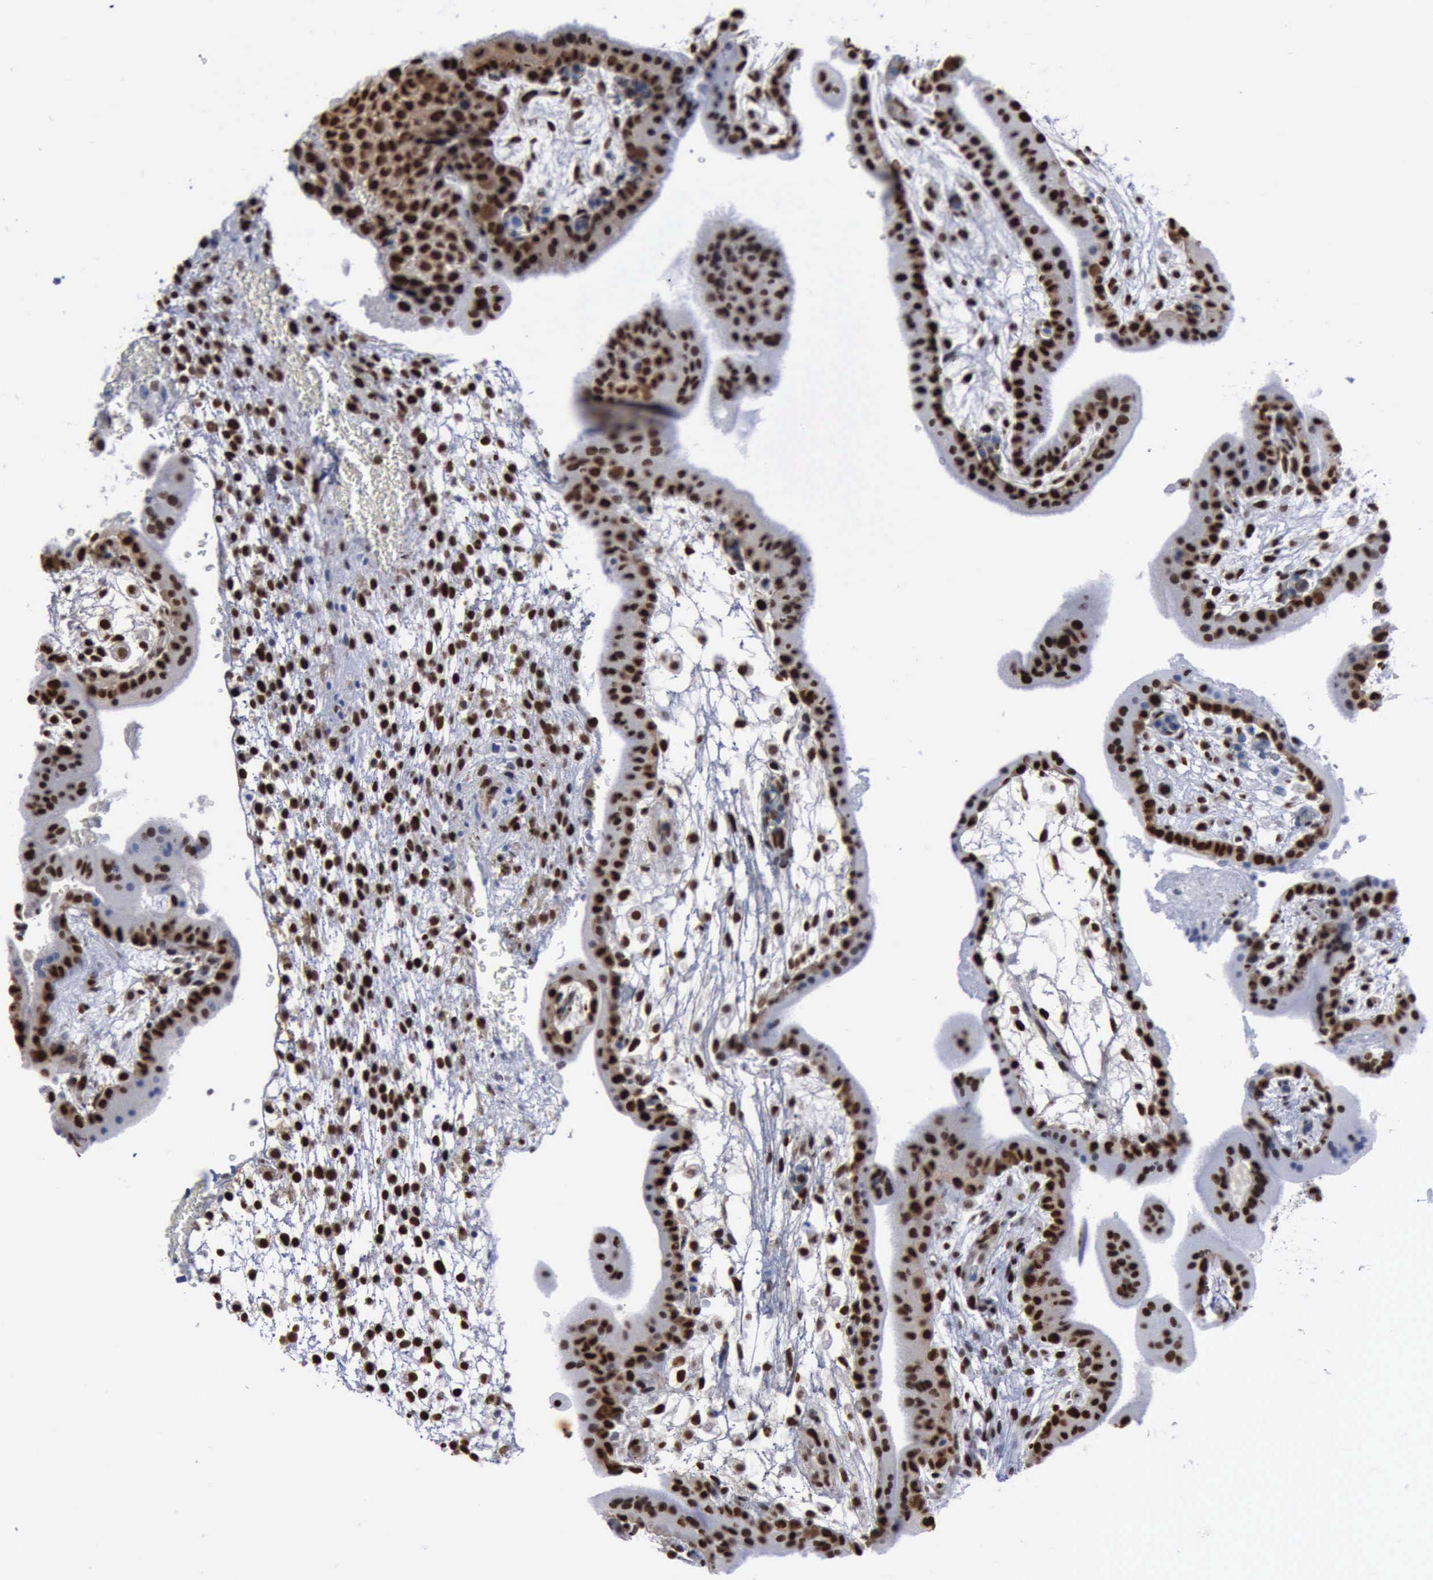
{"staining": {"intensity": "moderate", "quantity": ">75%", "location": "nuclear"}, "tissue": "placenta", "cell_type": "Decidual cells", "image_type": "normal", "snomed": [{"axis": "morphology", "description": "Normal tissue, NOS"}, {"axis": "topography", "description": "Placenta"}], "caption": "An IHC image of normal tissue is shown. Protein staining in brown shows moderate nuclear positivity in placenta within decidual cells. The staining was performed using DAB (3,3'-diaminobenzidine), with brown indicating positive protein expression. Nuclei are stained blue with hematoxylin.", "gene": "PCNA", "patient": {"sex": "female", "age": 35}}